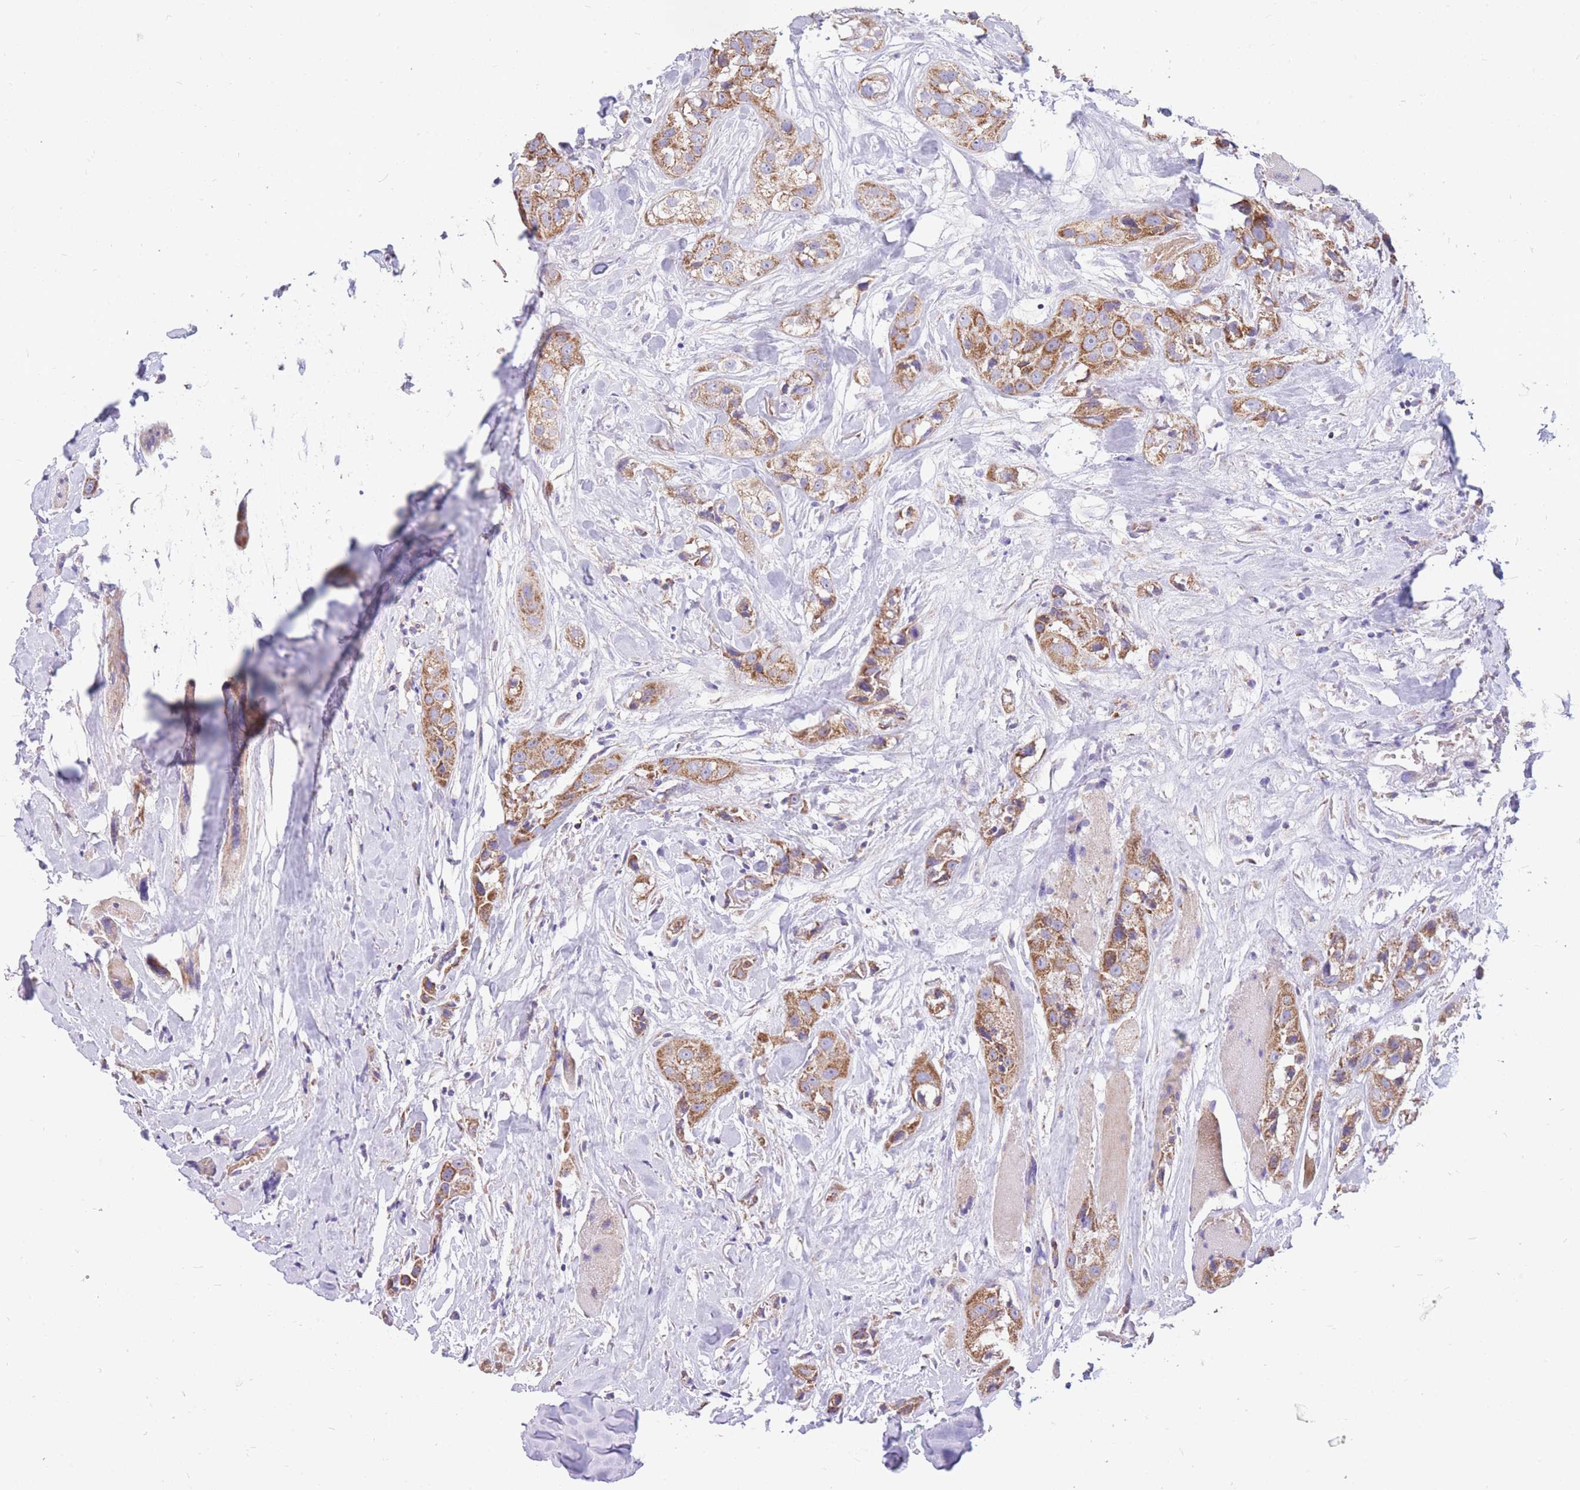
{"staining": {"intensity": "moderate", "quantity": ">75%", "location": "cytoplasmic/membranous"}, "tissue": "head and neck cancer", "cell_type": "Tumor cells", "image_type": "cancer", "snomed": [{"axis": "morphology", "description": "Normal tissue, NOS"}, {"axis": "morphology", "description": "Squamous cell carcinoma, NOS"}, {"axis": "topography", "description": "Skeletal muscle"}, {"axis": "topography", "description": "Head-Neck"}], "caption": "Tumor cells exhibit moderate cytoplasmic/membranous positivity in approximately >75% of cells in head and neck cancer.", "gene": "PCSK1", "patient": {"sex": "male", "age": 51}}